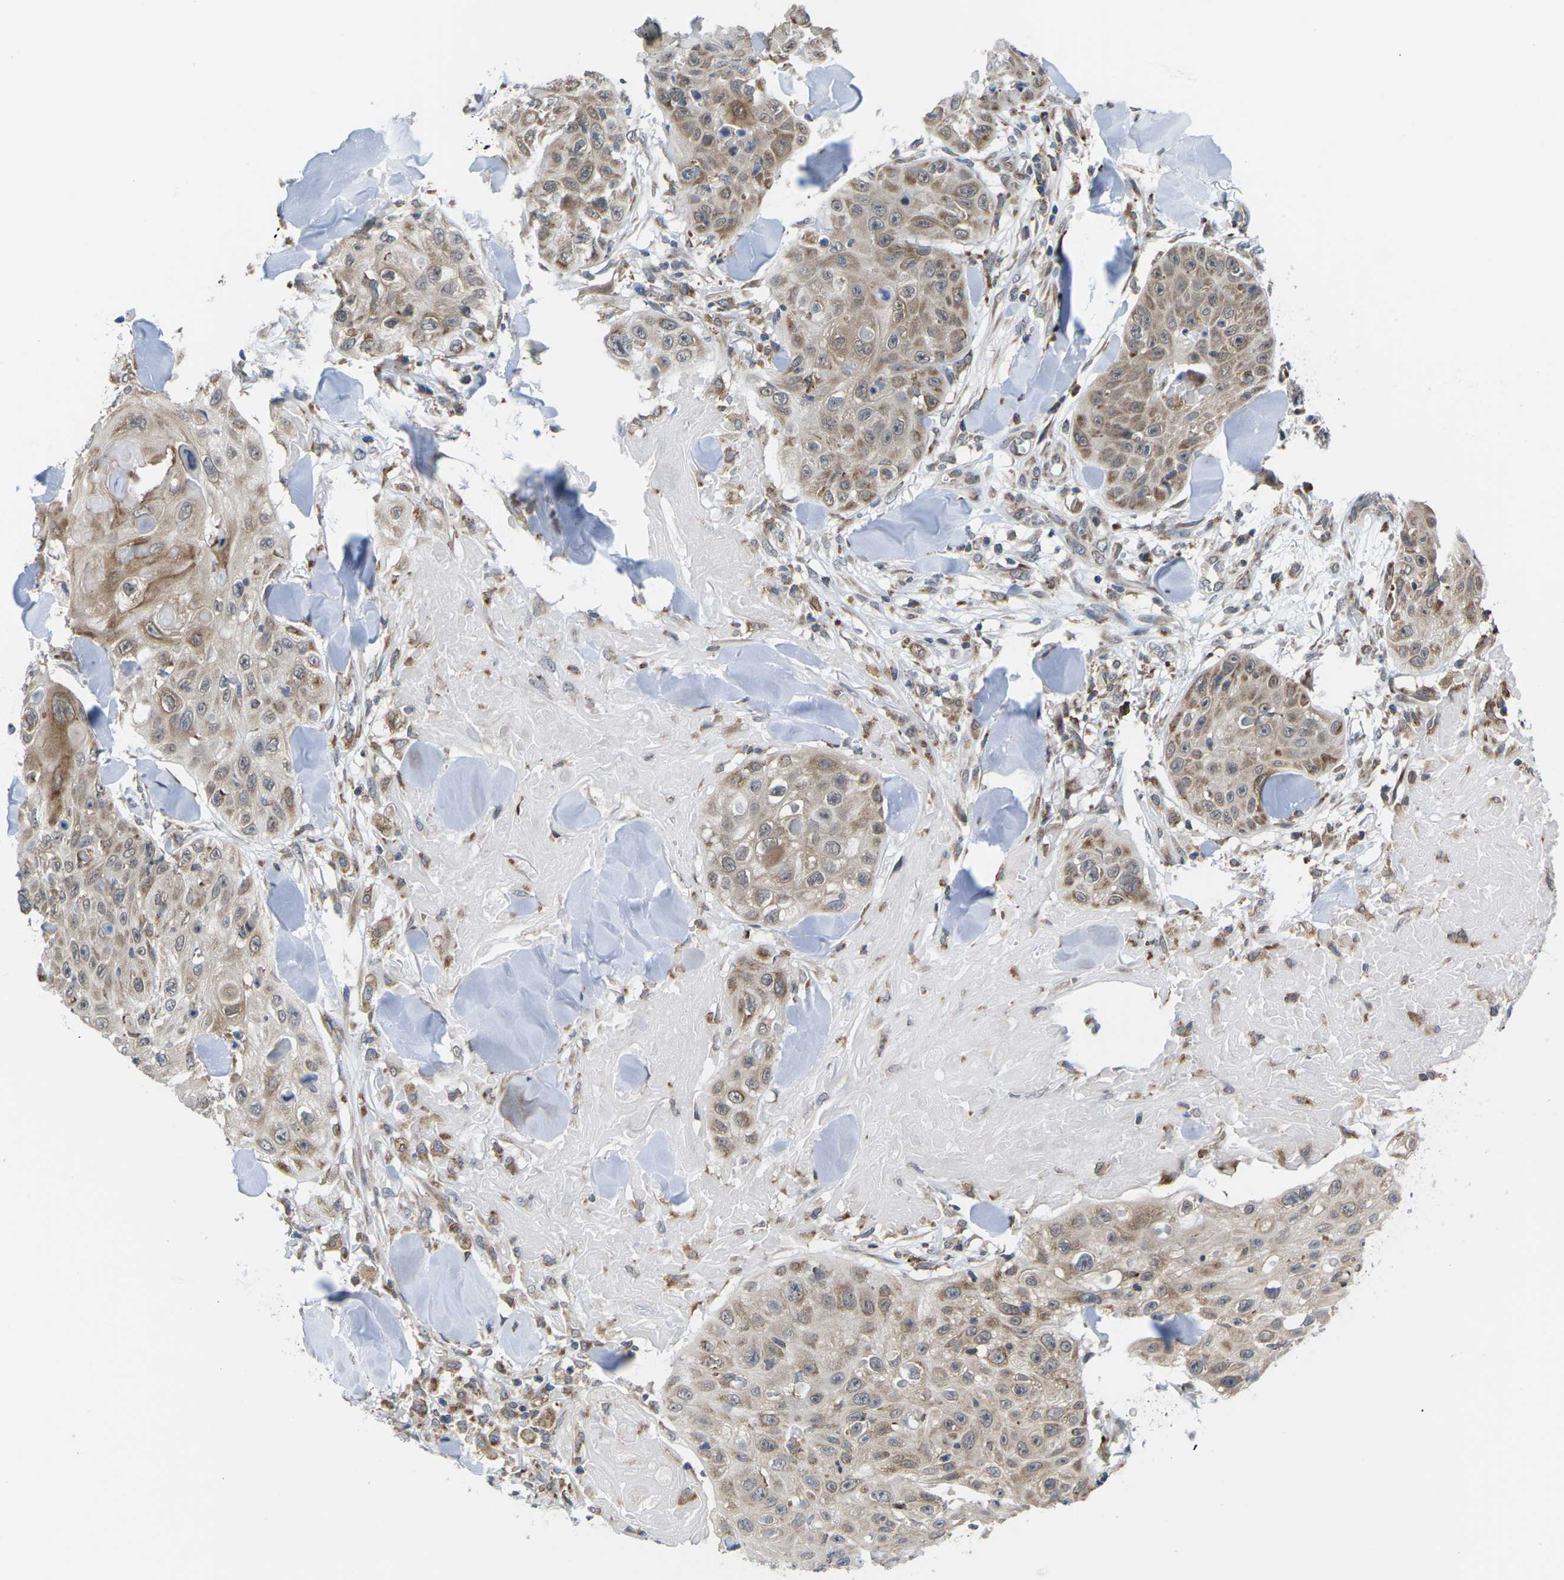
{"staining": {"intensity": "moderate", "quantity": "25%-75%", "location": "cytoplasmic/membranous"}, "tissue": "skin cancer", "cell_type": "Tumor cells", "image_type": "cancer", "snomed": [{"axis": "morphology", "description": "Squamous cell carcinoma, NOS"}, {"axis": "topography", "description": "Skin"}], "caption": "Immunohistochemistry micrograph of neoplastic tissue: skin squamous cell carcinoma stained using immunohistochemistry reveals medium levels of moderate protein expression localized specifically in the cytoplasmic/membranous of tumor cells, appearing as a cytoplasmic/membranous brown color.", "gene": "PDZK1IP1", "patient": {"sex": "male", "age": 86}}